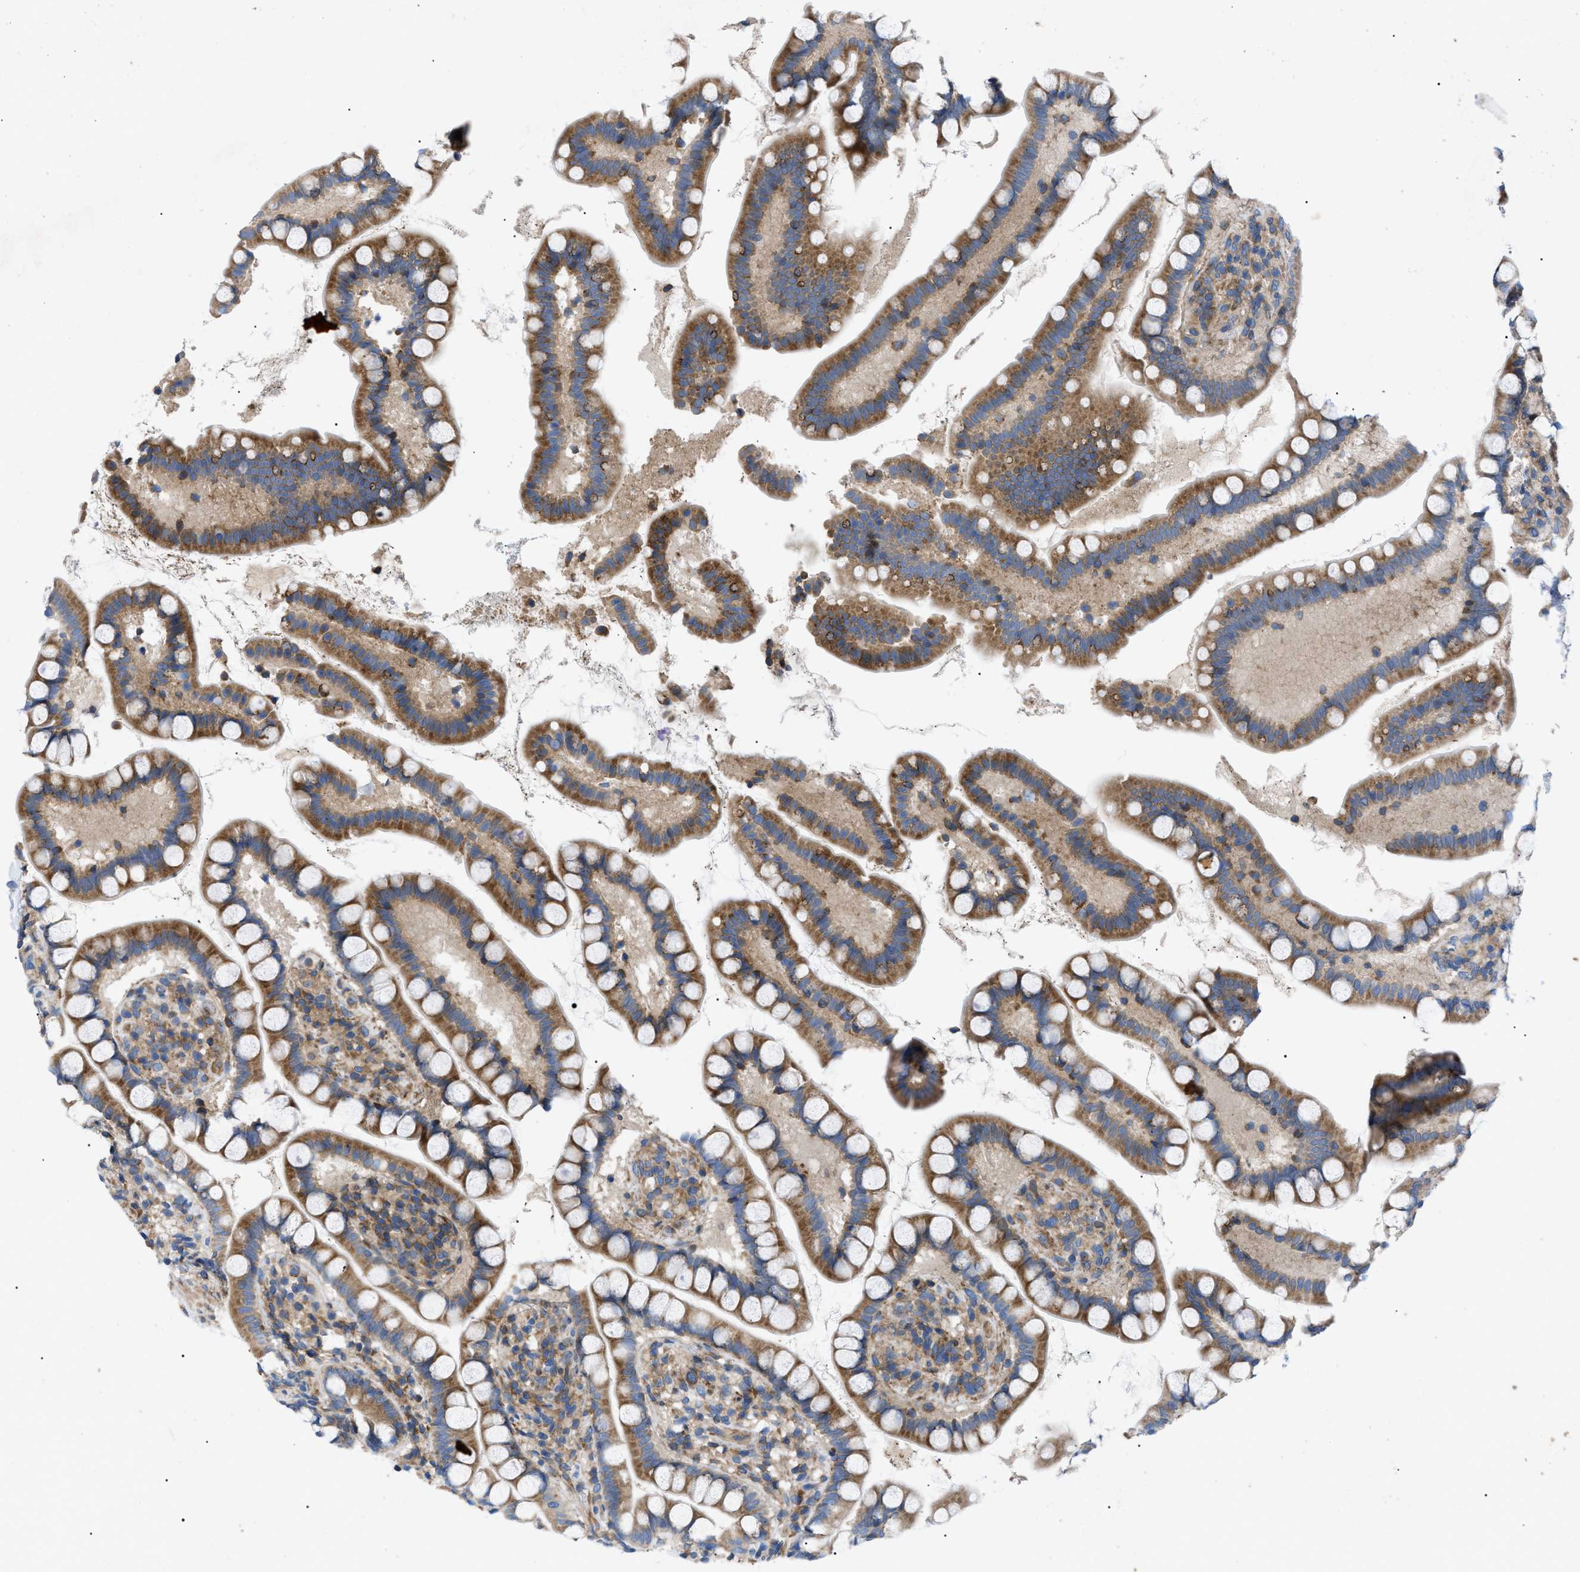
{"staining": {"intensity": "moderate", "quantity": ">75%", "location": "cytoplasmic/membranous"}, "tissue": "small intestine", "cell_type": "Glandular cells", "image_type": "normal", "snomed": [{"axis": "morphology", "description": "Normal tissue, NOS"}, {"axis": "topography", "description": "Small intestine"}], "caption": "Immunohistochemistry (IHC) micrograph of benign small intestine: small intestine stained using IHC shows medium levels of moderate protein expression localized specifically in the cytoplasmic/membranous of glandular cells, appearing as a cytoplasmic/membranous brown color.", "gene": "HSPB8", "patient": {"sex": "female", "age": 84}}